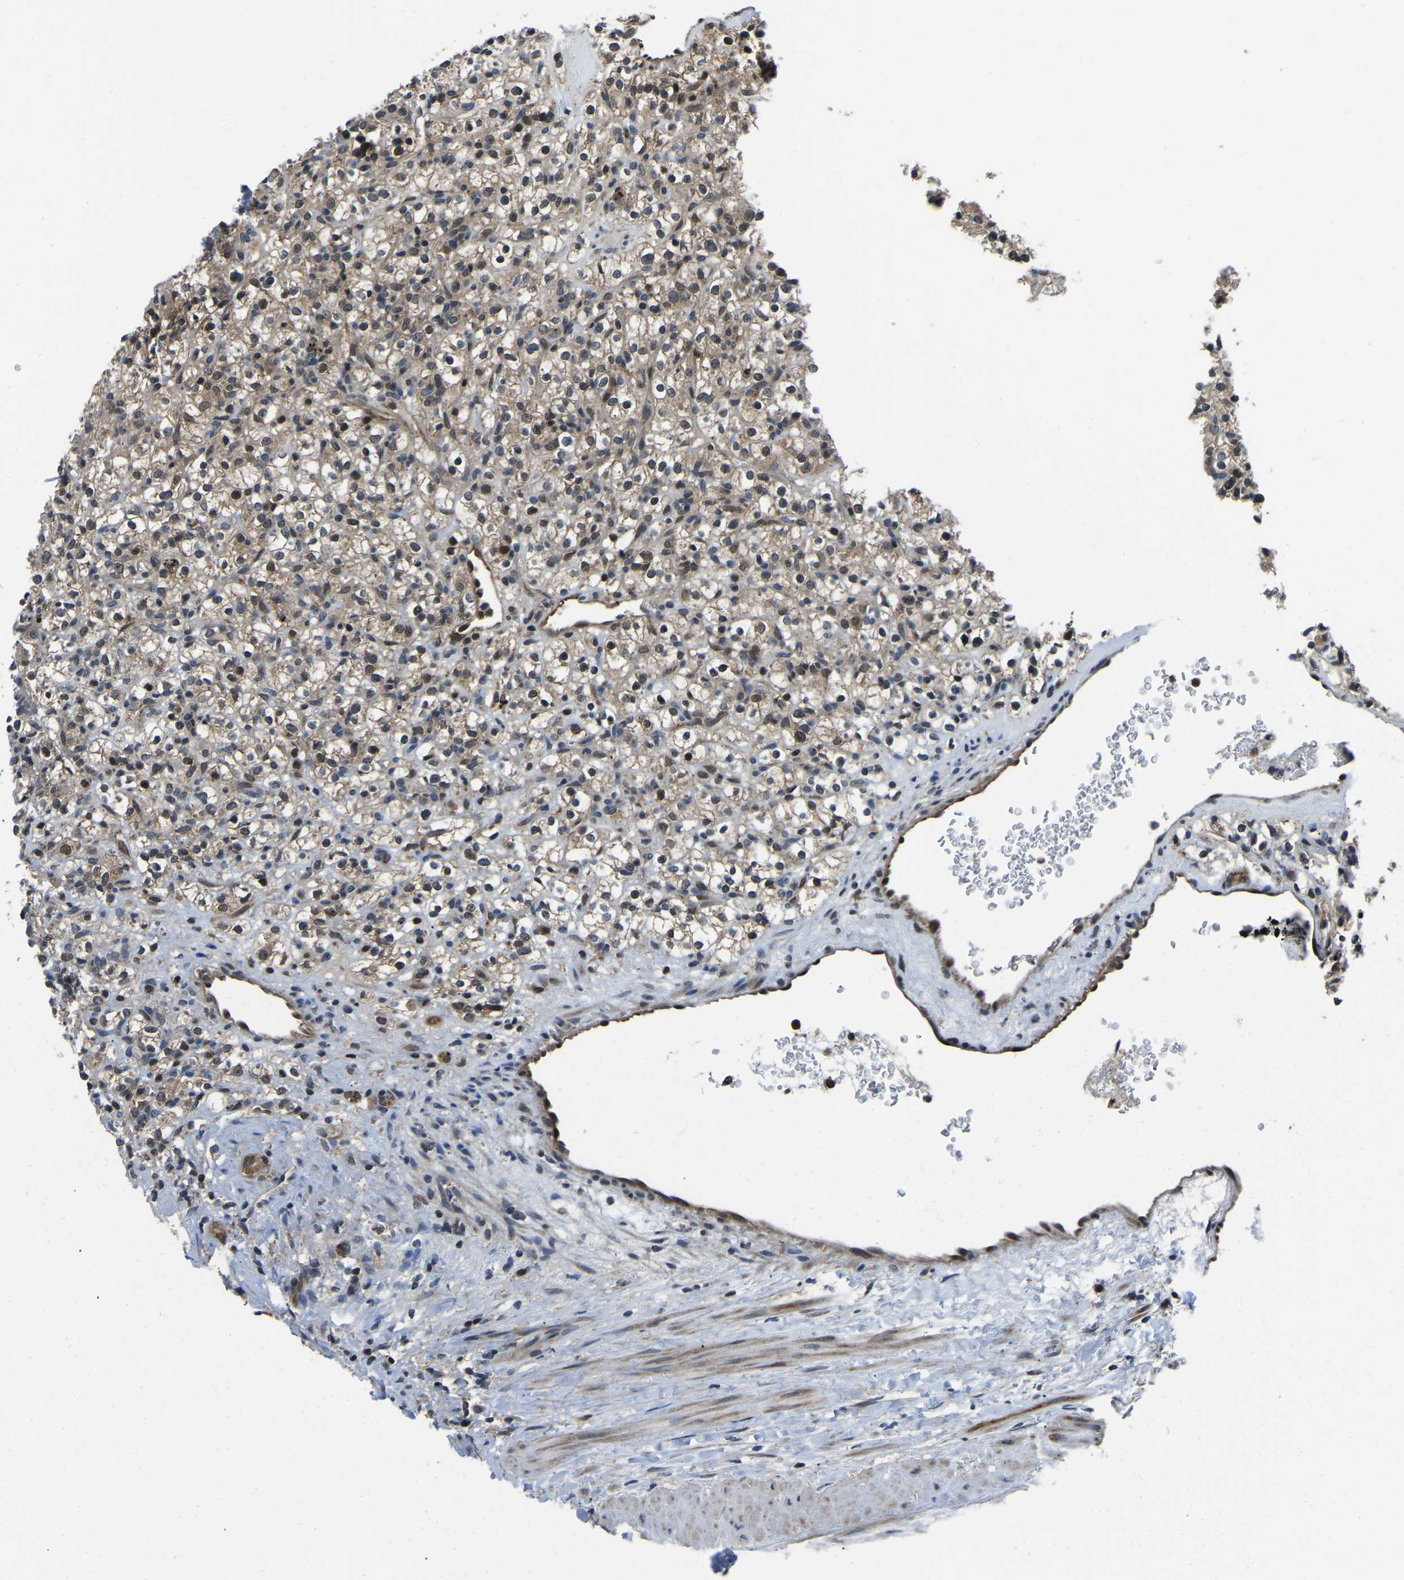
{"staining": {"intensity": "weak", "quantity": ">75%", "location": "cytoplasmic/membranous,nuclear"}, "tissue": "renal cancer", "cell_type": "Tumor cells", "image_type": "cancer", "snomed": [{"axis": "morphology", "description": "Normal tissue, NOS"}, {"axis": "morphology", "description": "Adenocarcinoma, NOS"}, {"axis": "topography", "description": "Kidney"}], "caption": "Protein expression analysis of human adenocarcinoma (renal) reveals weak cytoplasmic/membranous and nuclear staining in about >75% of tumor cells.", "gene": "DFFA", "patient": {"sex": "female", "age": 72}}